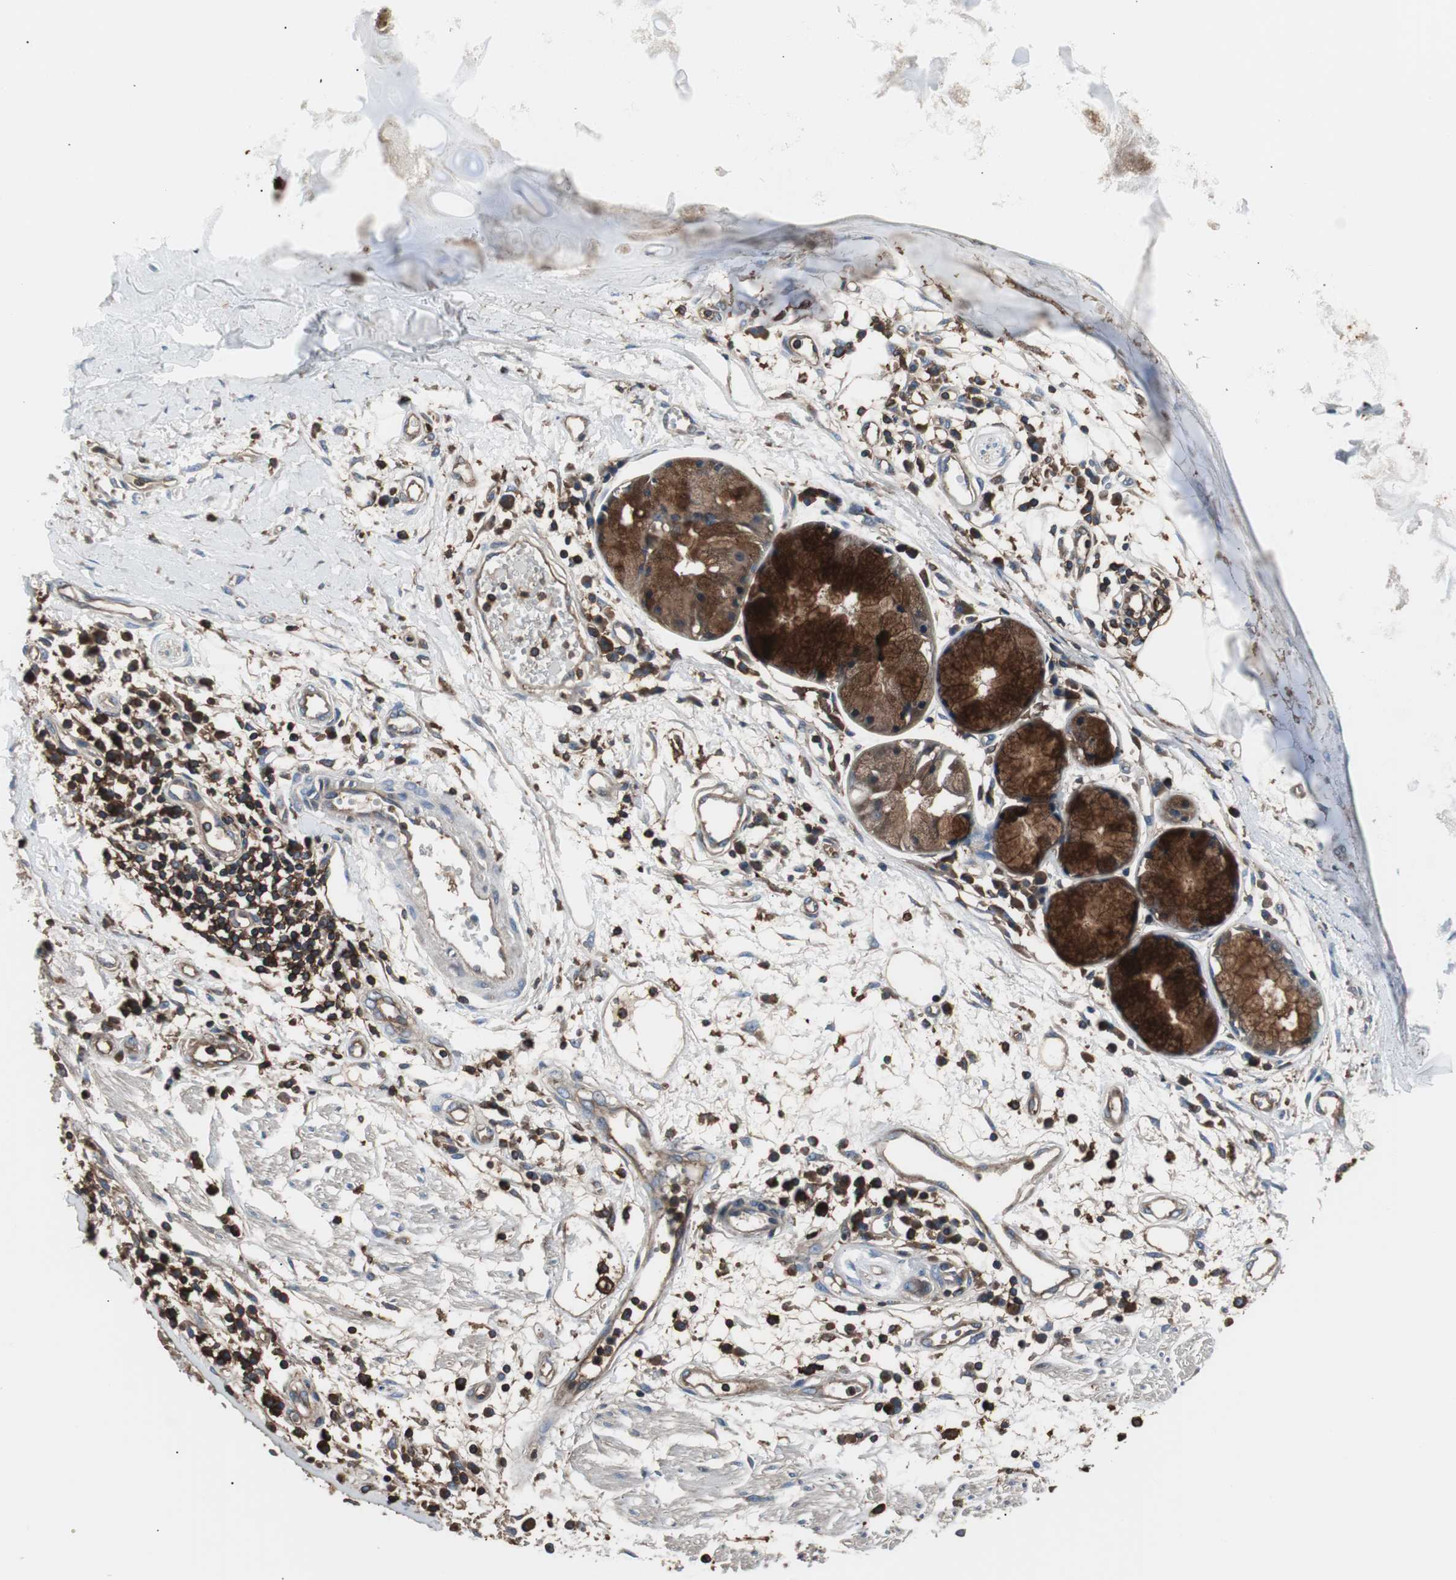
{"staining": {"intensity": "moderate", "quantity": ">75%", "location": "cytoplasmic/membranous"}, "tissue": "adipose tissue", "cell_type": "Adipocytes", "image_type": "normal", "snomed": [{"axis": "morphology", "description": "Normal tissue, NOS"}, {"axis": "morphology", "description": "Adenocarcinoma, NOS"}, {"axis": "topography", "description": "Cartilage tissue"}, {"axis": "topography", "description": "Bronchus"}, {"axis": "topography", "description": "Lung"}], "caption": "A medium amount of moderate cytoplasmic/membranous positivity is identified in about >75% of adipocytes in unremarkable adipose tissue.", "gene": "B2M", "patient": {"sex": "female", "age": 67}}